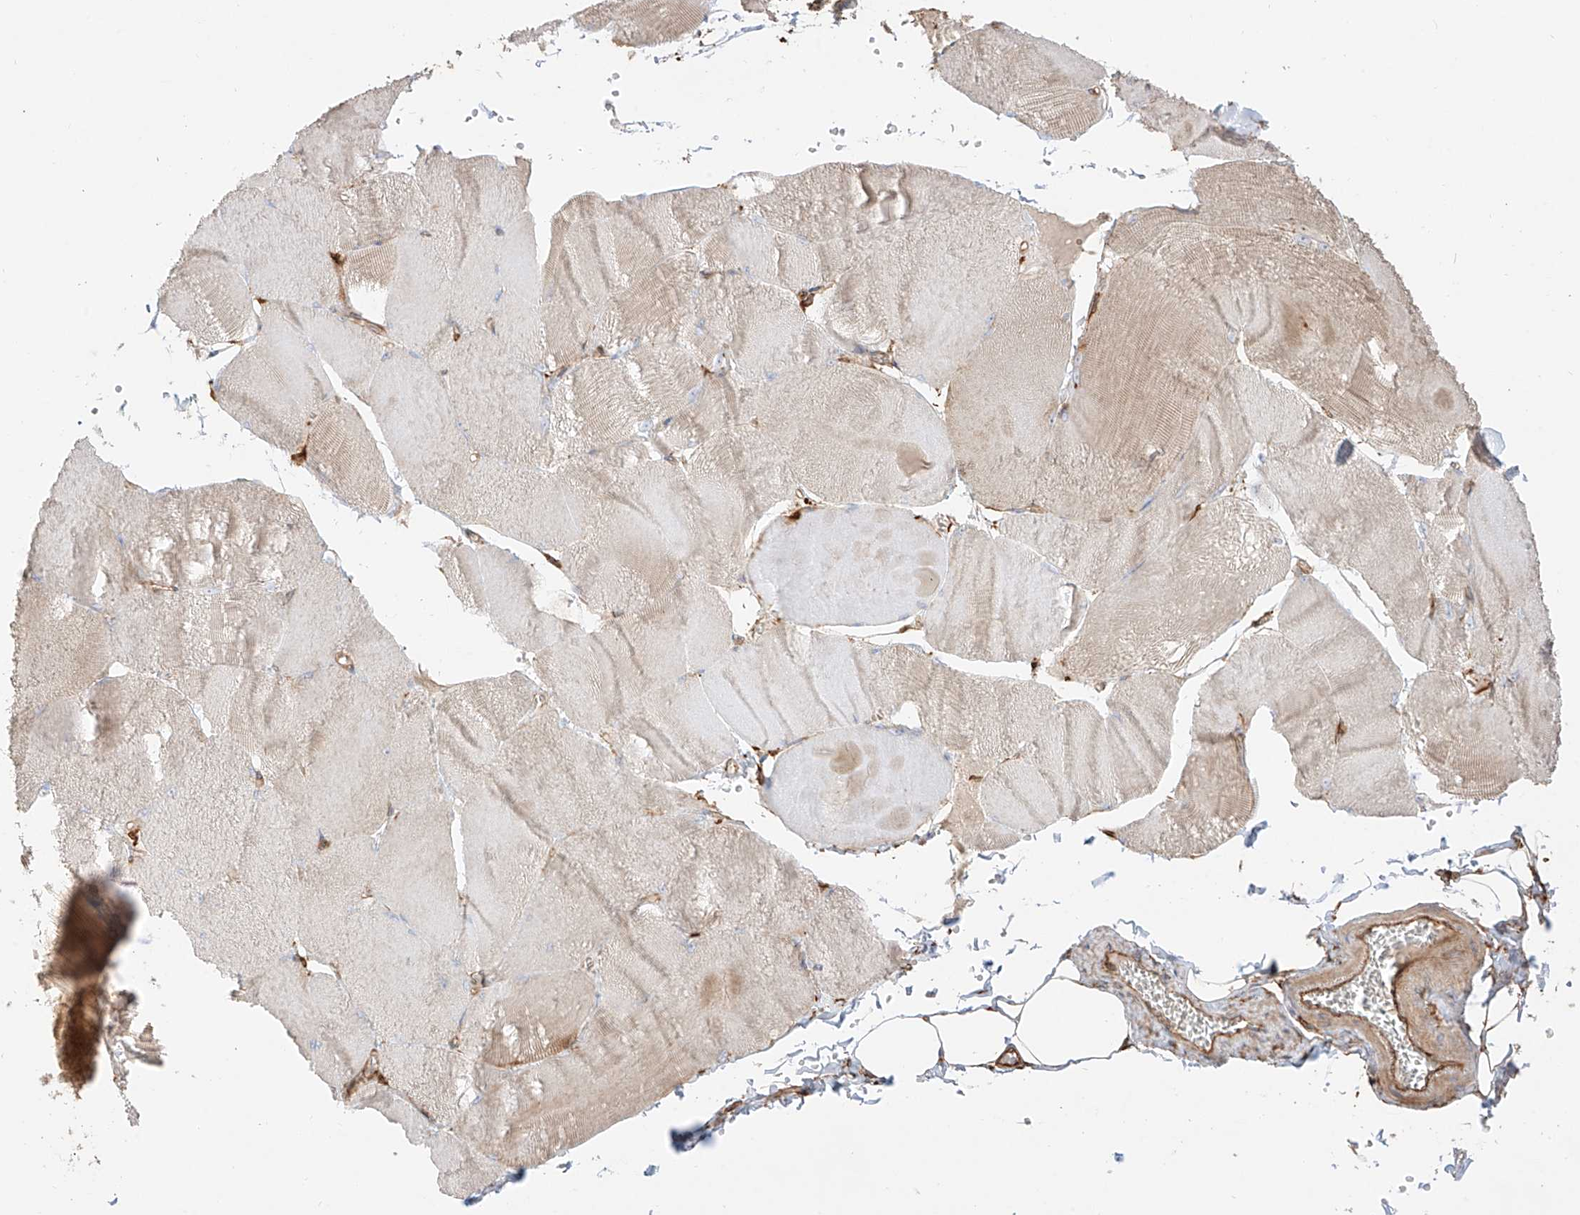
{"staining": {"intensity": "weak", "quantity": "25%-75%", "location": "cytoplasmic/membranous"}, "tissue": "skeletal muscle", "cell_type": "Myocytes", "image_type": "normal", "snomed": [{"axis": "morphology", "description": "Normal tissue, NOS"}, {"axis": "morphology", "description": "Basal cell carcinoma"}, {"axis": "topography", "description": "Skeletal muscle"}], "caption": "The histopathology image demonstrates immunohistochemical staining of normal skeletal muscle. There is weak cytoplasmic/membranous staining is appreciated in approximately 25%-75% of myocytes.", "gene": "SNX9", "patient": {"sex": "female", "age": 64}}